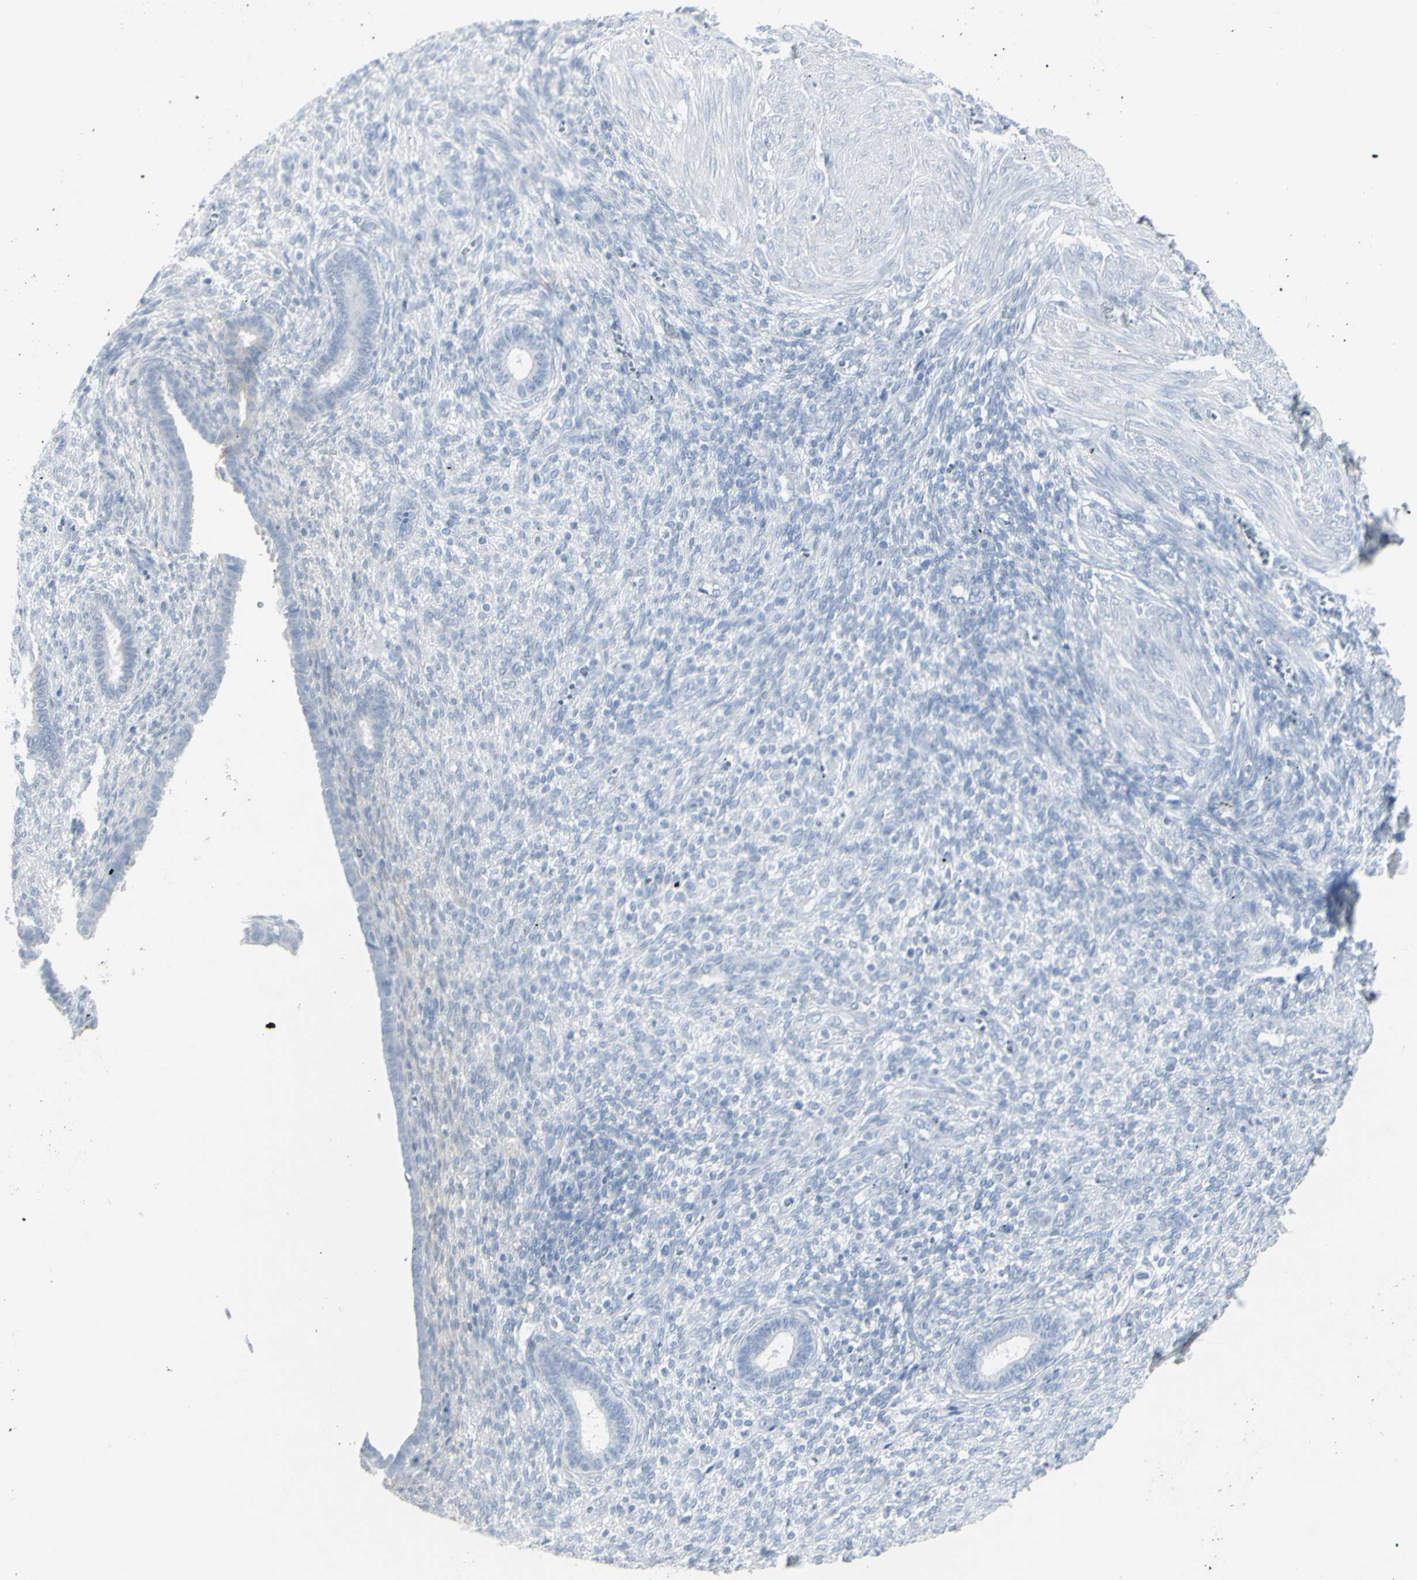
{"staining": {"intensity": "negative", "quantity": "none", "location": "none"}, "tissue": "endometrium", "cell_type": "Cells in endometrial stroma", "image_type": "normal", "snomed": [{"axis": "morphology", "description": "Normal tissue, NOS"}, {"axis": "topography", "description": "Endometrium"}], "caption": "Cells in endometrial stroma show no significant staining in benign endometrium. The staining was performed using DAB (3,3'-diaminobenzidine) to visualize the protein expression in brown, while the nuclei were stained in blue with hematoxylin (Magnification: 20x).", "gene": "ENSG00000198211", "patient": {"sex": "female", "age": 72}}